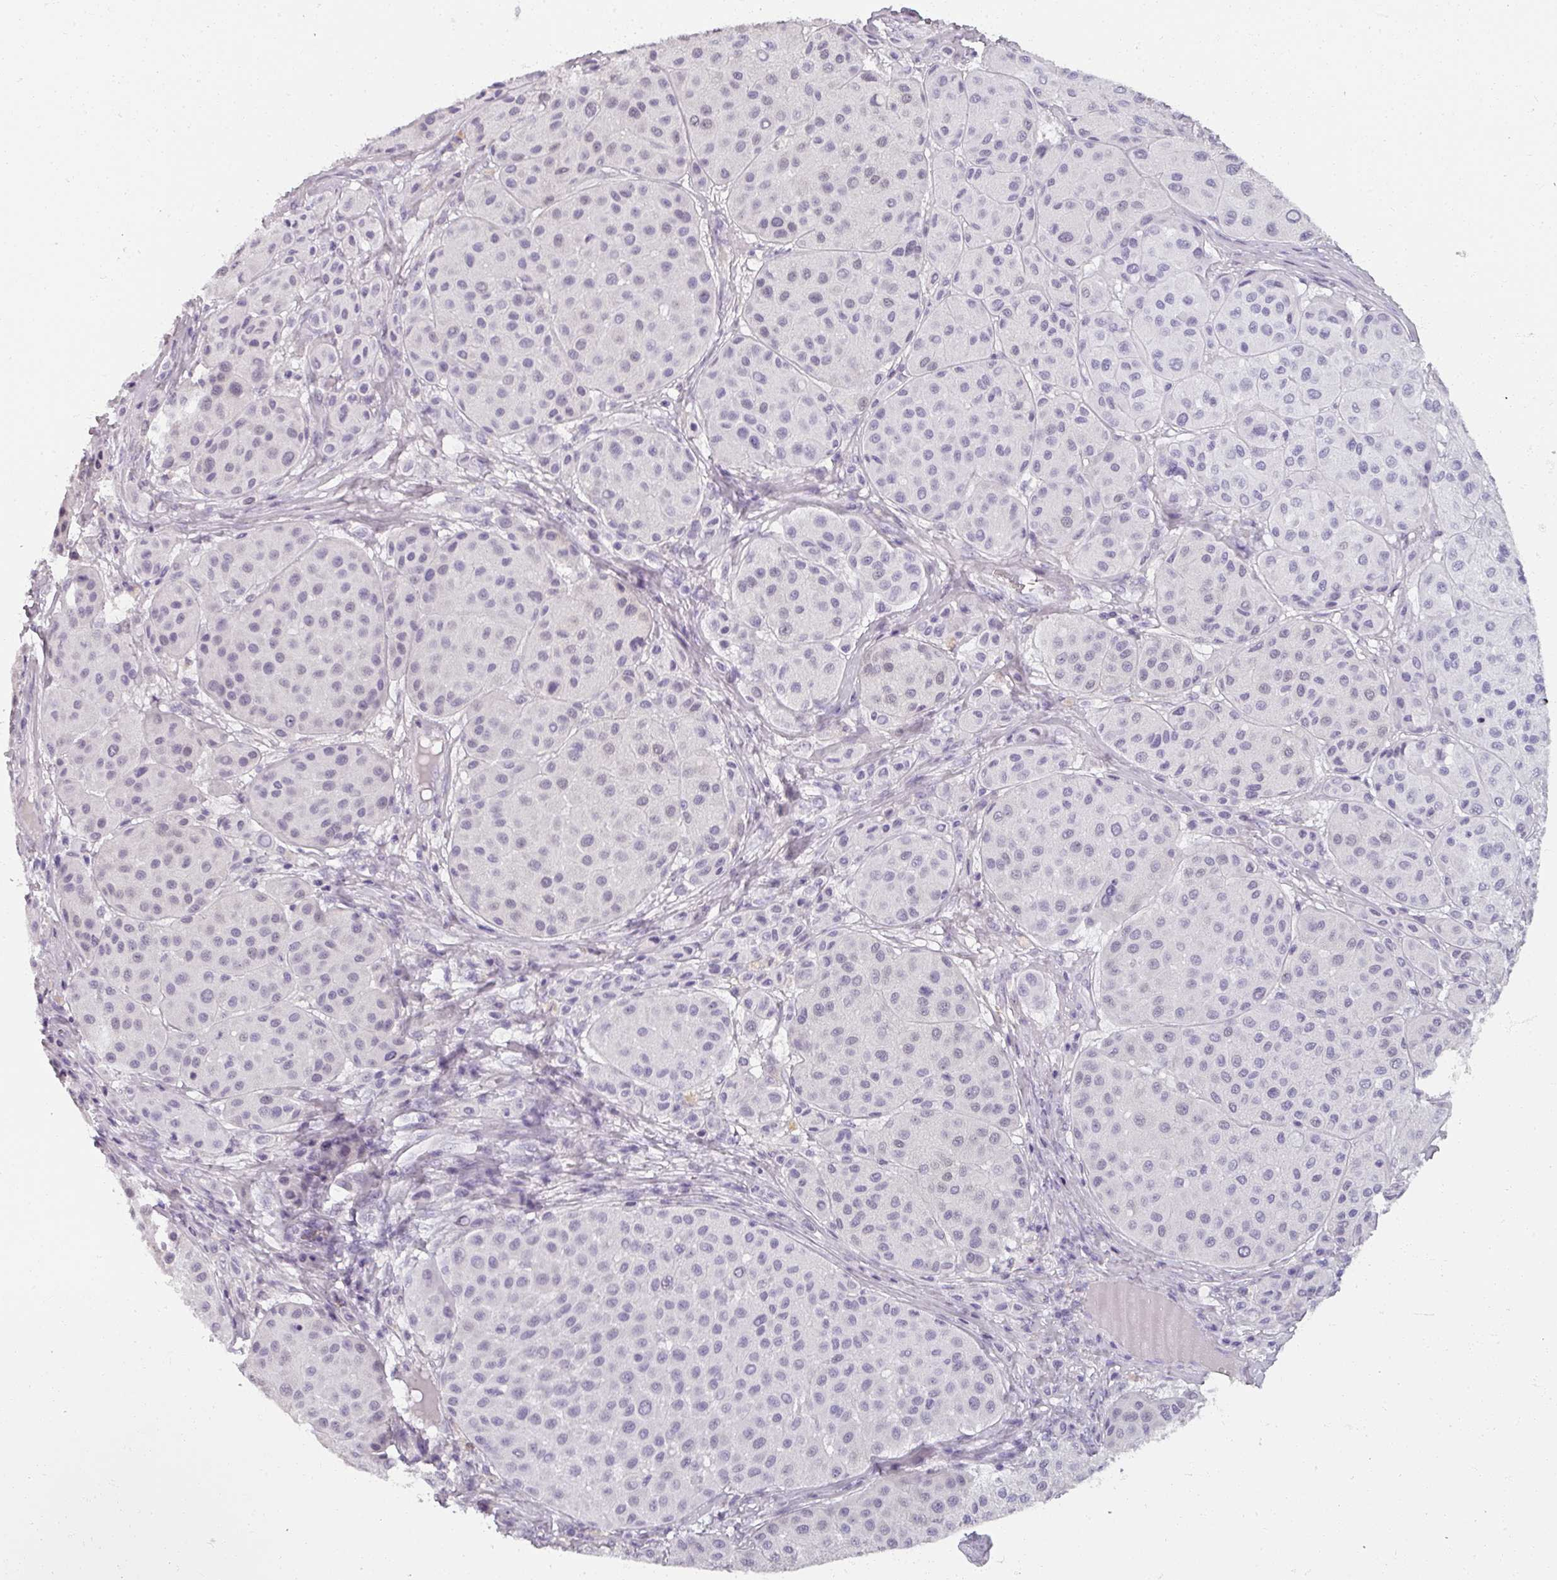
{"staining": {"intensity": "negative", "quantity": "none", "location": "none"}, "tissue": "melanoma", "cell_type": "Tumor cells", "image_type": "cancer", "snomed": [{"axis": "morphology", "description": "Malignant melanoma, Metastatic site"}, {"axis": "topography", "description": "Smooth muscle"}], "caption": "Tumor cells are negative for protein expression in human melanoma.", "gene": "REG3G", "patient": {"sex": "male", "age": 41}}